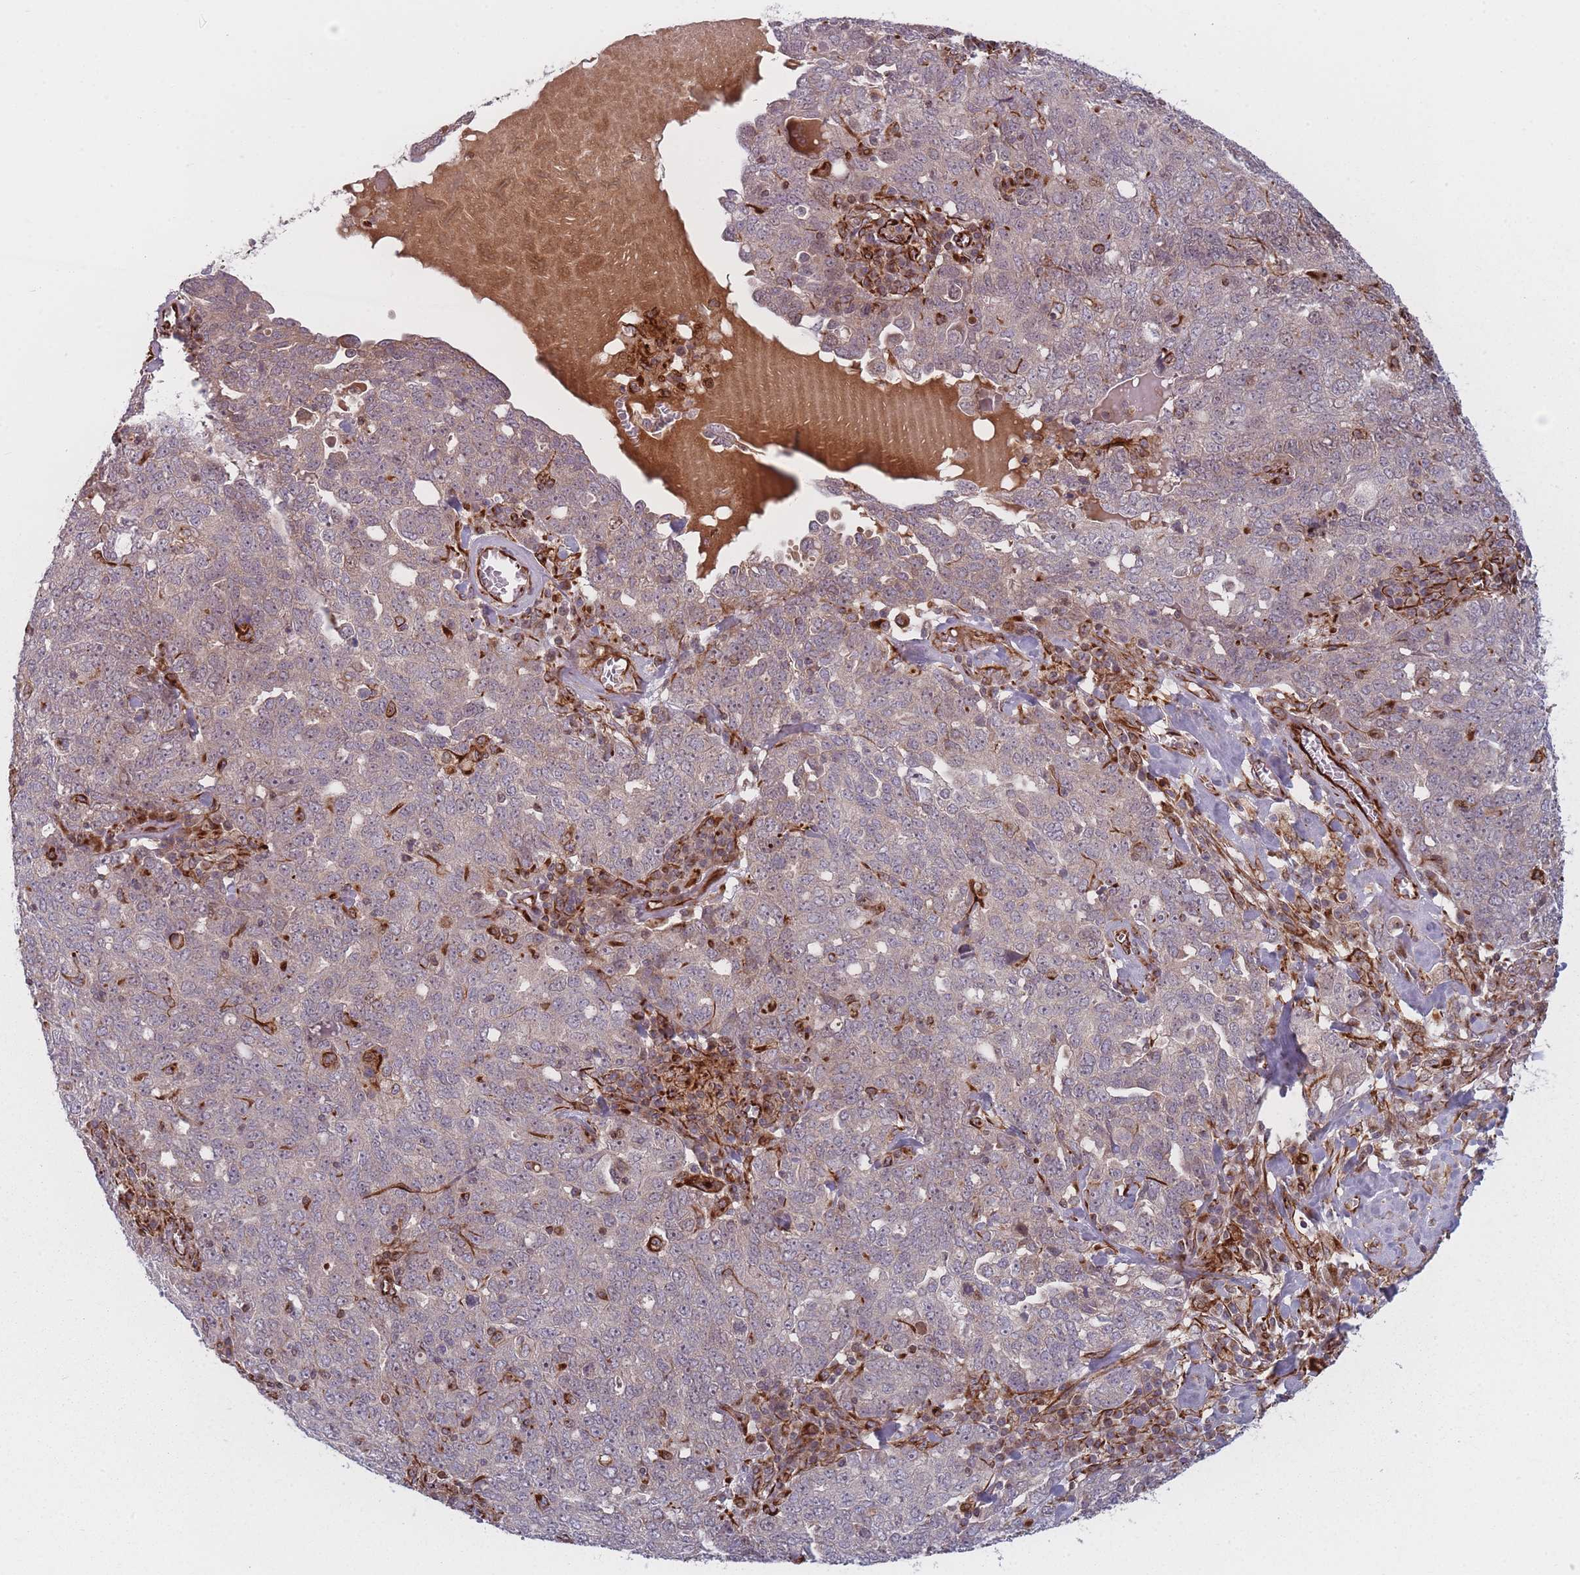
{"staining": {"intensity": "negative", "quantity": "none", "location": "none"}, "tissue": "ovarian cancer", "cell_type": "Tumor cells", "image_type": "cancer", "snomed": [{"axis": "morphology", "description": "Carcinoma, endometroid"}, {"axis": "topography", "description": "Ovary"}], "caption": "This is a histopathology image of IHC staining of ovarian cancer, which shows no positivity in tumor cells. (DAB immunohistochemistry (IHC), high magnification).", "gene": "EEF1AKMT2", "patient": {"sex": "female", "age": 62}}